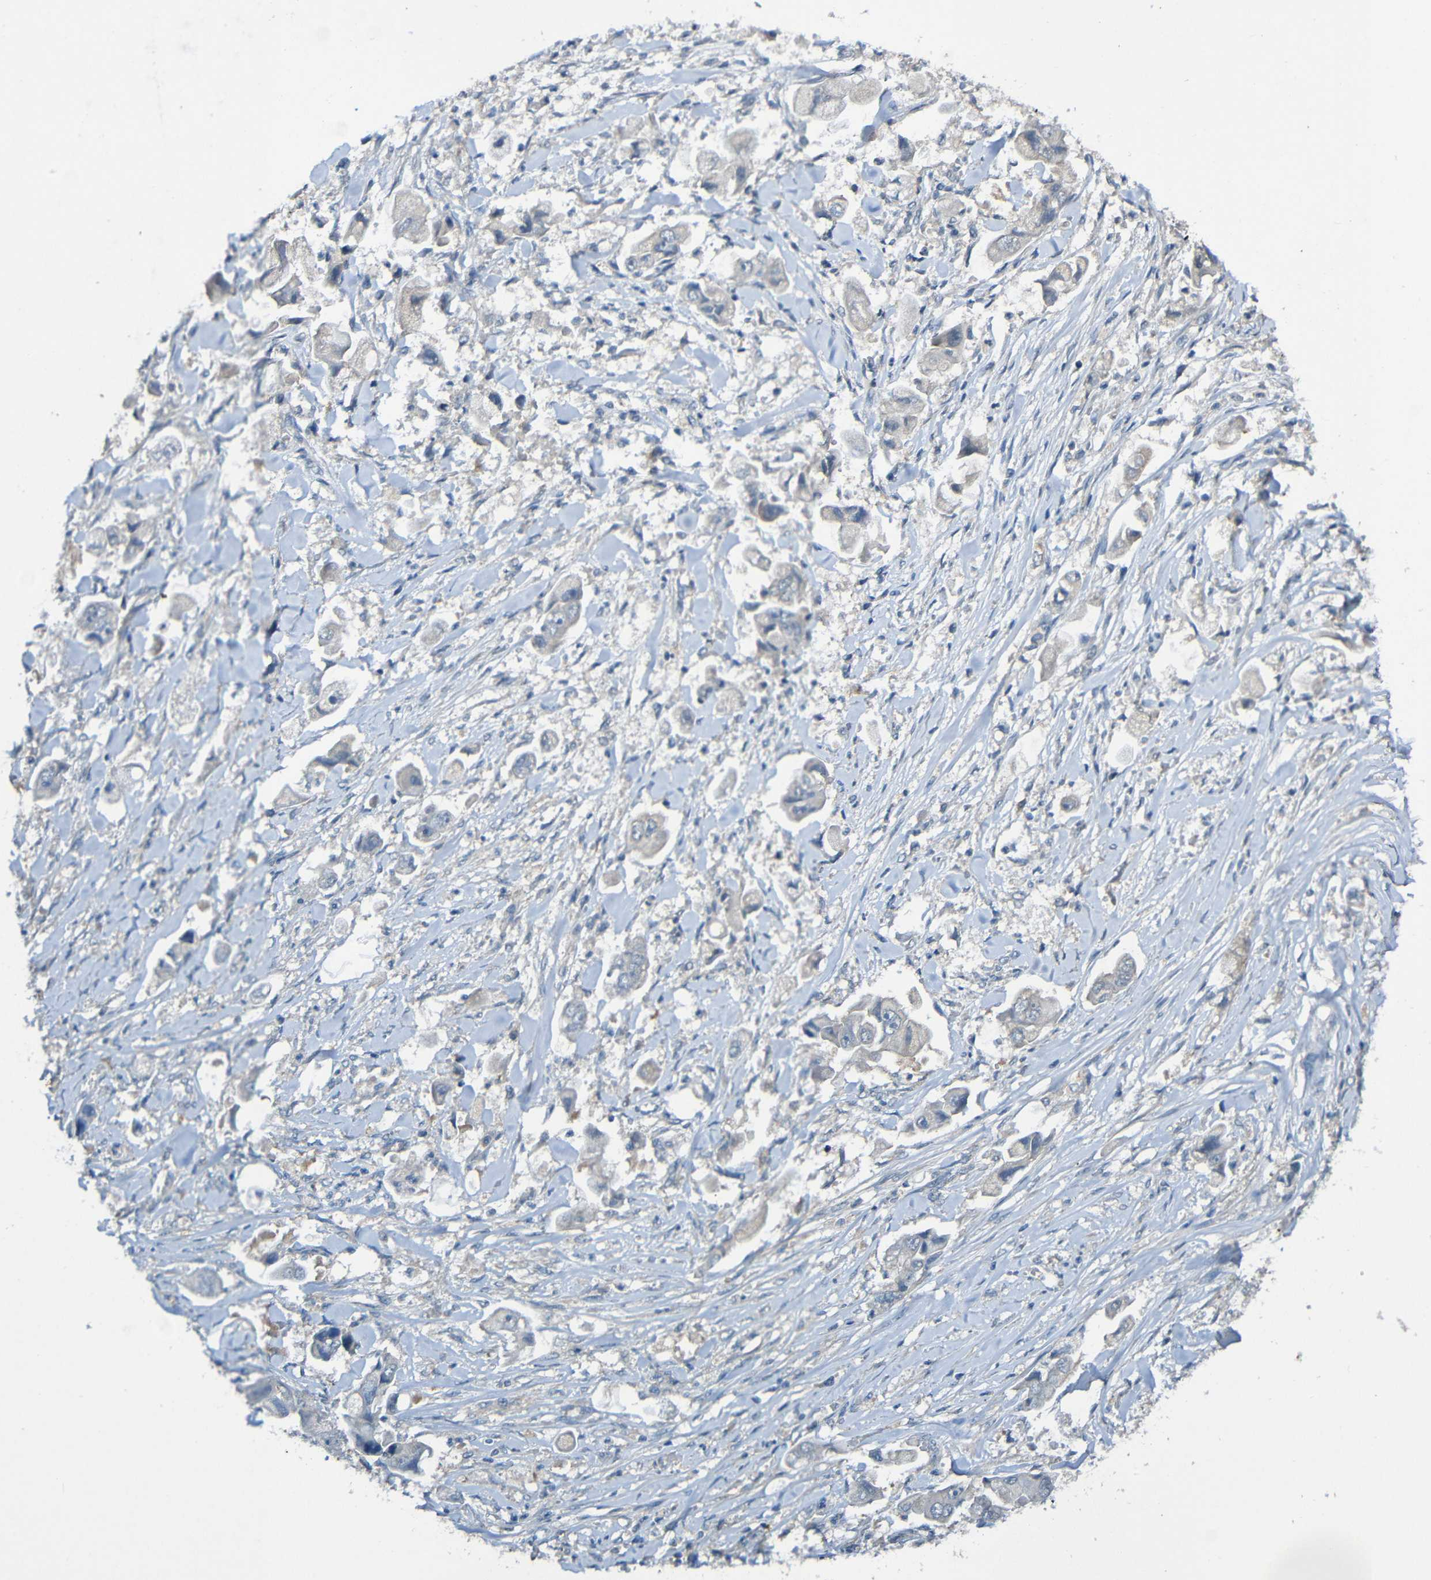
{"staining": {"intensity": "negative", "quantity": "none", "location": "none"}, "tissue": "stomach cancer", "cell_type": "Tumor cells", "image_type": "cancer", "snomed": [{"axis": "morphology", "description": "Adenocarcinoma, NOS"}, {"axis": "topography", "description": "Stomach"}], "caption": "DAB immunohistochemical staining of adenocarcinoma (stomach) demonstrates no significant staining in tumor cells.", "gene": "LRRC70", "patient": {"sex": "male", "age": 62}}